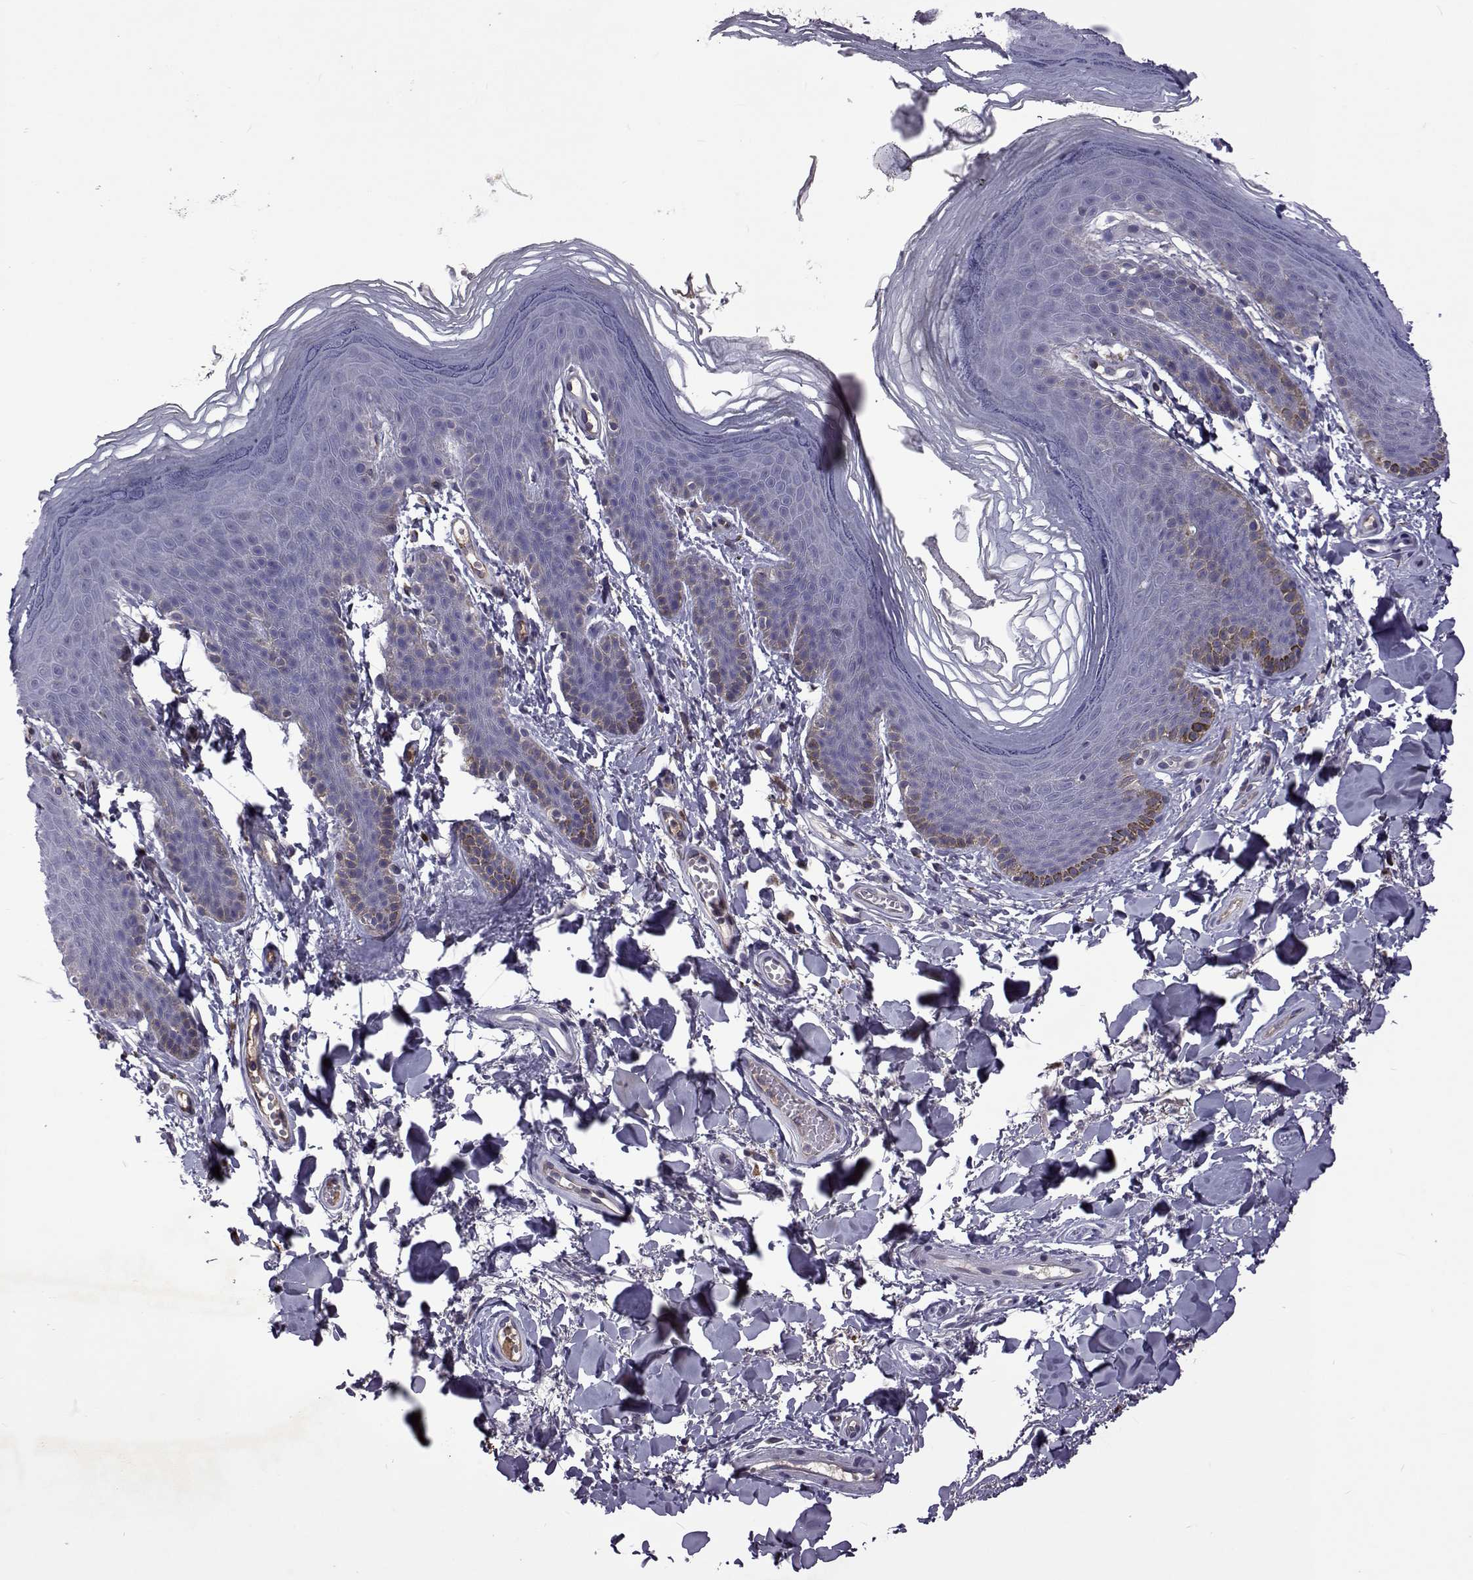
{"staining": {"intensity": "weak", "quantity": "<25%", "location": "cytoplasmic/membranous"}, "tissue": "skin", "cell_type": "Epidermal cells", "image_type": "normal", "snomed": [{"axis": "morphology", "description": "Normal tissue, NOS"}, {"axis": "topography", "description": "Anal"}], "caption": "High power microscopy image of an IHC micrograph of benign skin, revealing no significant staining in epidermal cells.", "gene": "TCF15", "patient": {"sex": "male", "age": 53}}